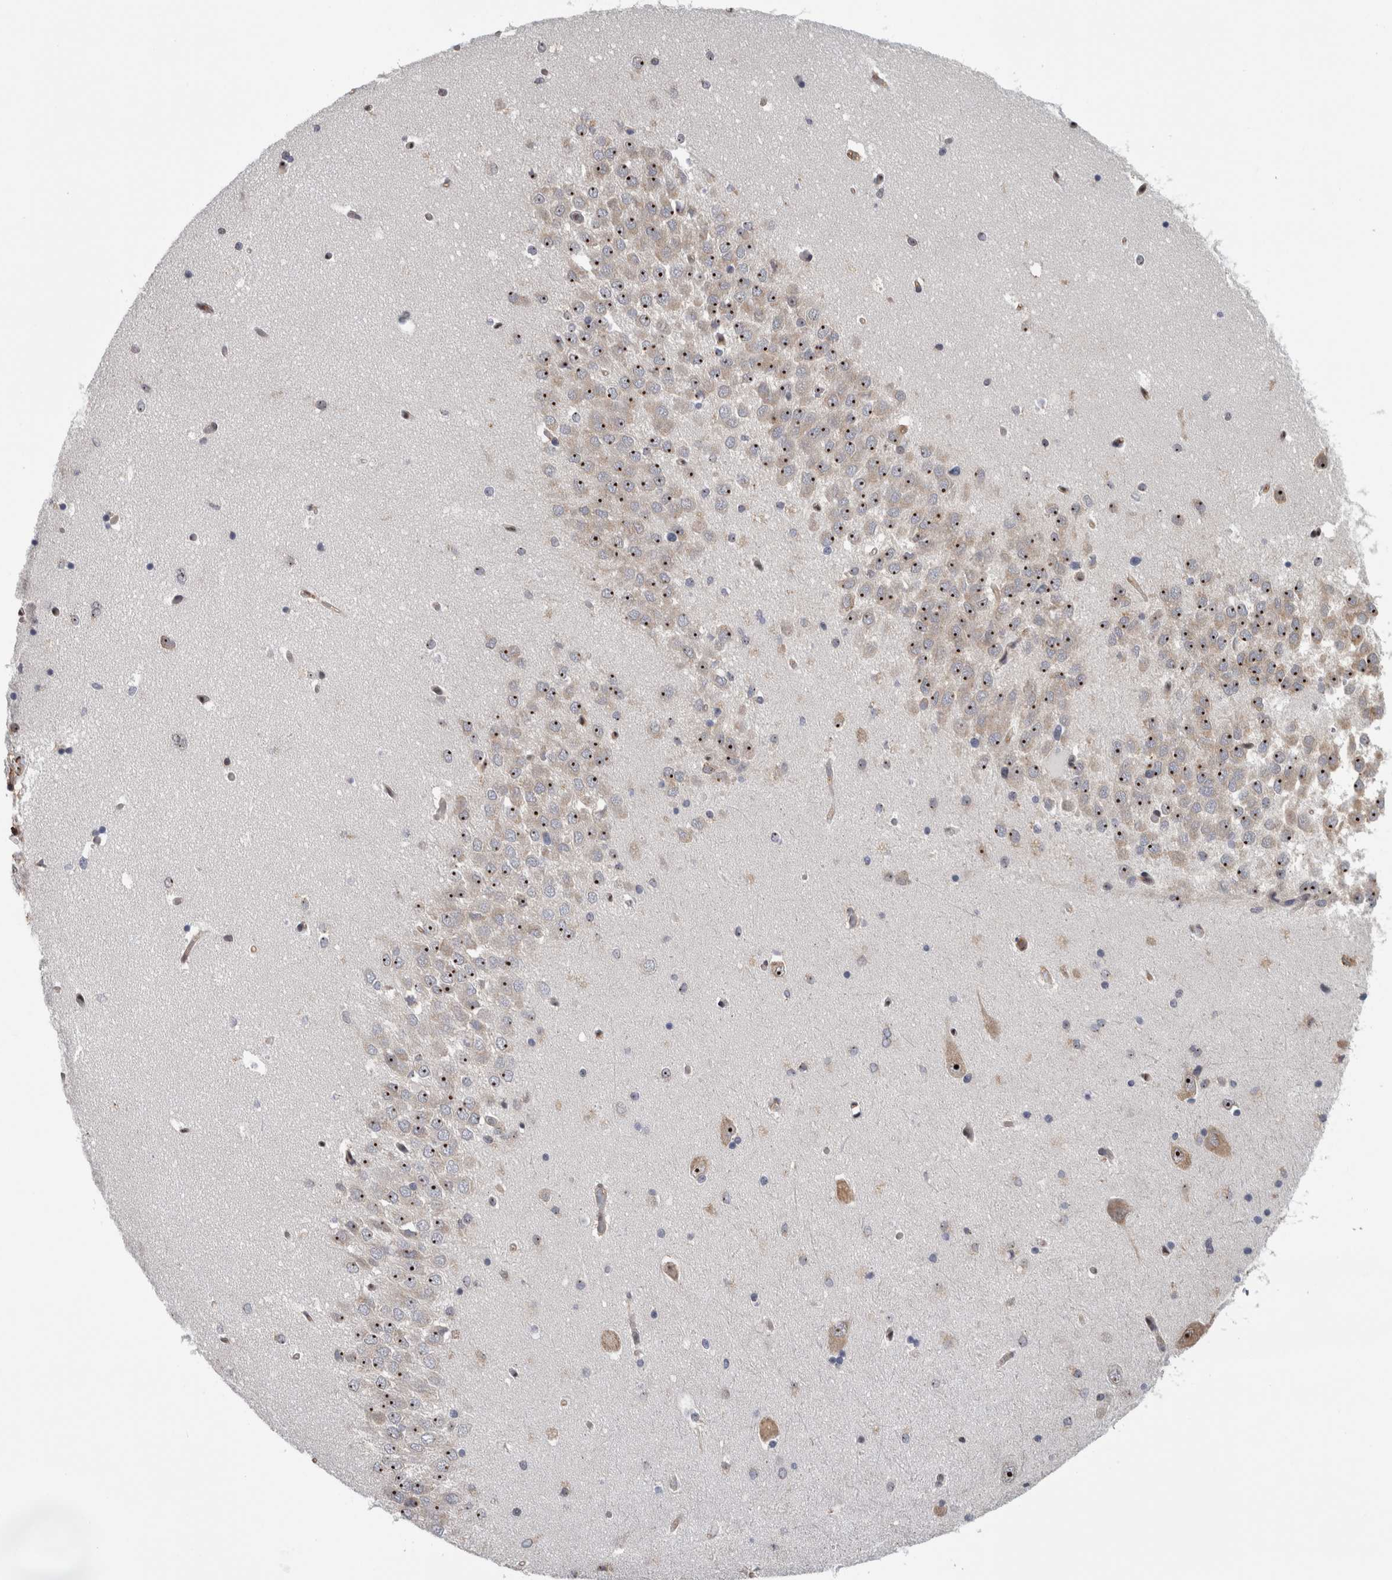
{"staining": {"intensity": "weak", "quantity": "<25%", "location": "nuclear"}, "tissue": "hippocampus", "cell_type": "Glial cells", "image_type": "normal", "snomed": [{"axis": "morphology", "description": "Normal tissue, NOS"}, {"axis": "topography", "description": "Hippocampus"}], "caption": "This histopathology image is of normal hippocampus stained with immunohistochemistry (IHC) to label a protein in brown with the nuclei are counter-stained blue. There is no positivity in glial cells.", "gene": "TDRD7", "patient": {"sex": "male", "age": 45}}